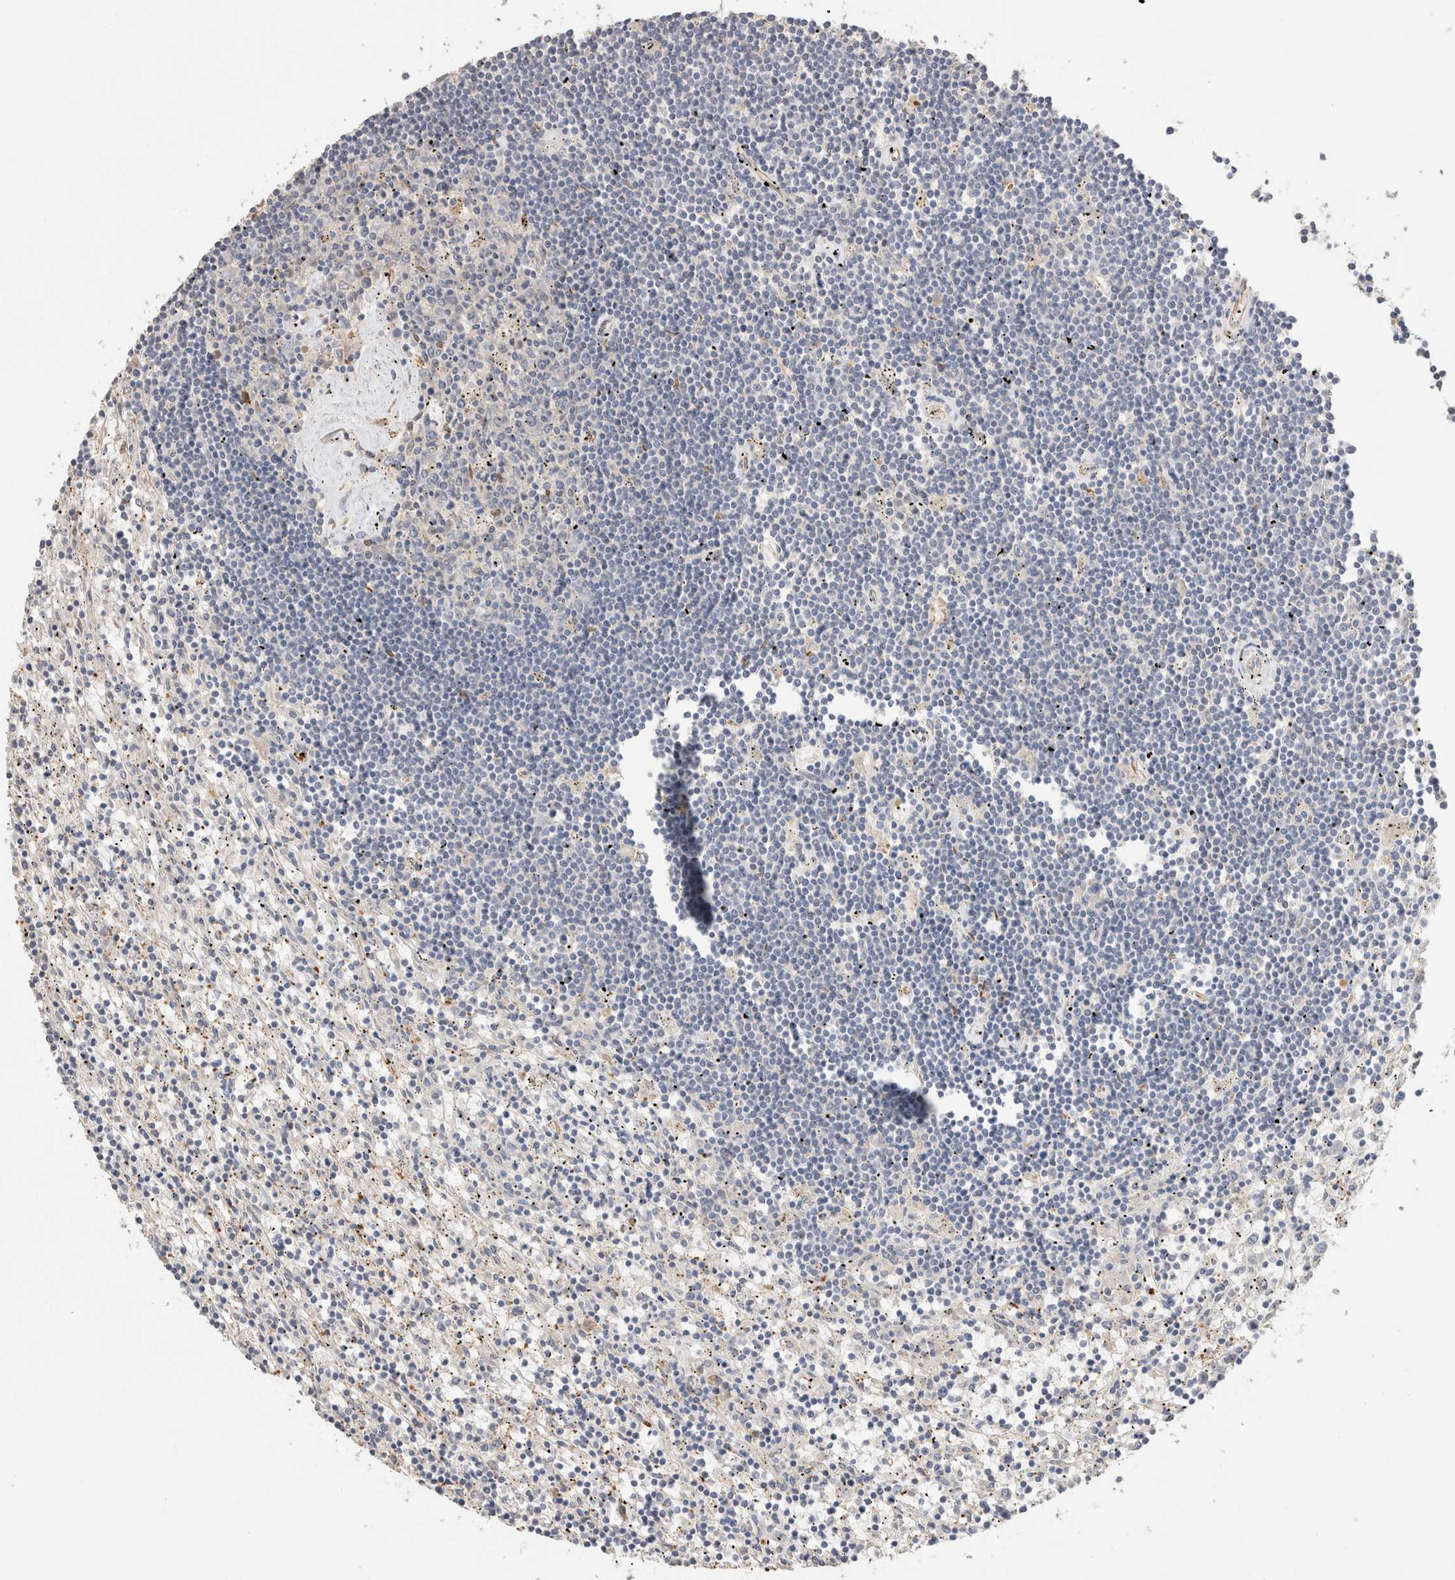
{"staining": {"intensity": "negative", "quantity": "none", "location": "none"}, "tissue": "lymphoma", "cell_type": "Tumor cells", "image_type": "cancer", "snomed": [{"axis": "morphology", "description": "Malignant lymphoma, non-Hodgkin's type, Low grade"}, {"axis": "topography", "description": "Spleen"}], "caption": "This is a histopathology image of immunohistochemistry staining of lymphoma, which shows no expression in tumor cells.", "gene": "PROS1", "patient": {"sex": "male", "age": 76}}